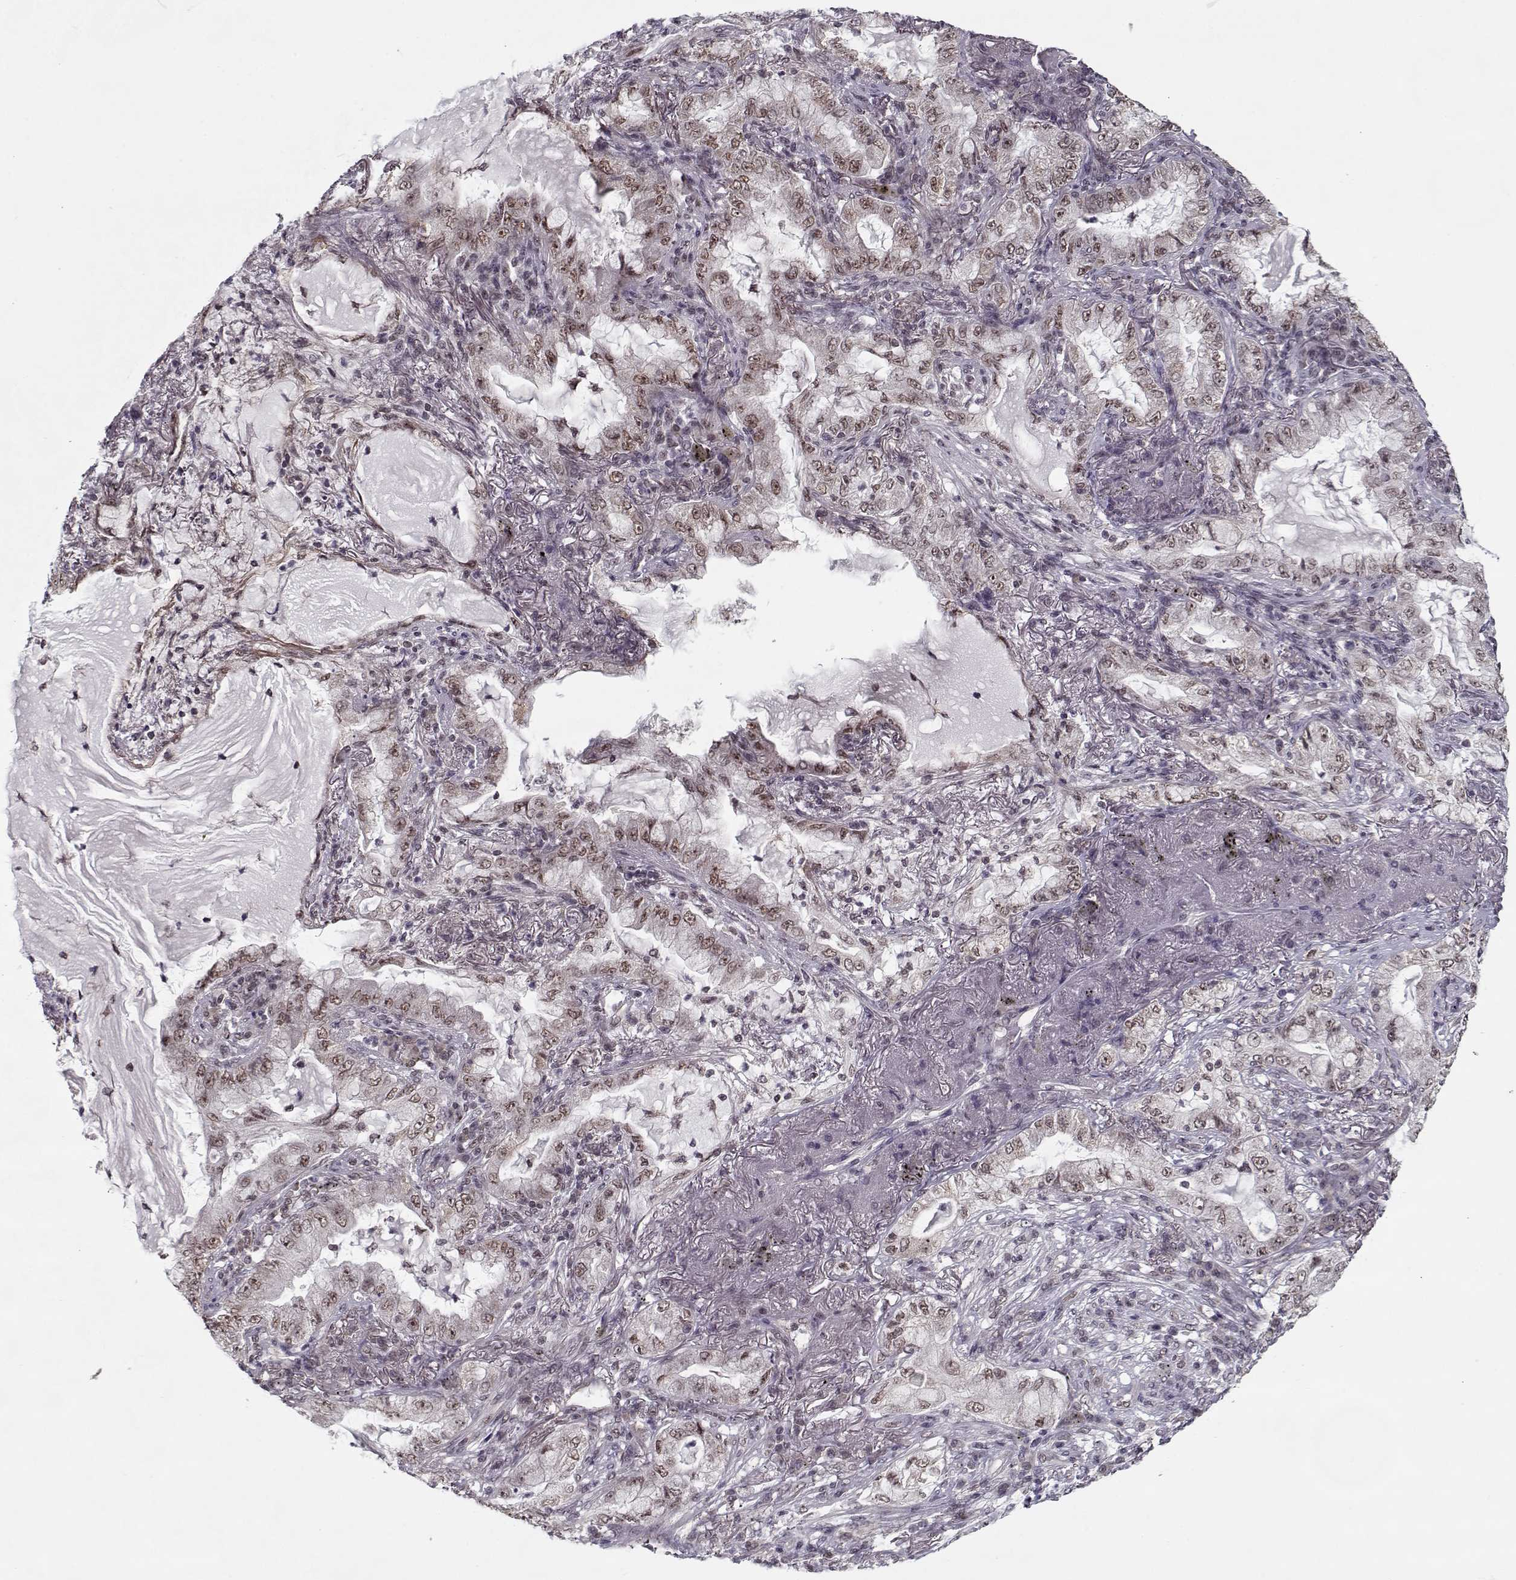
{"staining": {"intensity": "weak", "quantity": ">75%", "location": "nuclear"}, "tissue": "lung cancer", "cell_type": "Tumor cells", "image_type": "cancer", "snomed": [{"axis": "morphology", "description": "Adenocarcinoma, NOS"}, {"axis": "topography", "description": "Lung"}], "caption": "The immunohistochemical stain highlights weak nuclear staining in tumor cells of adenocarcinoma (lung) tissue.", "gene": "TESPA1", "patient": {"sex": "female", "age": 73}}